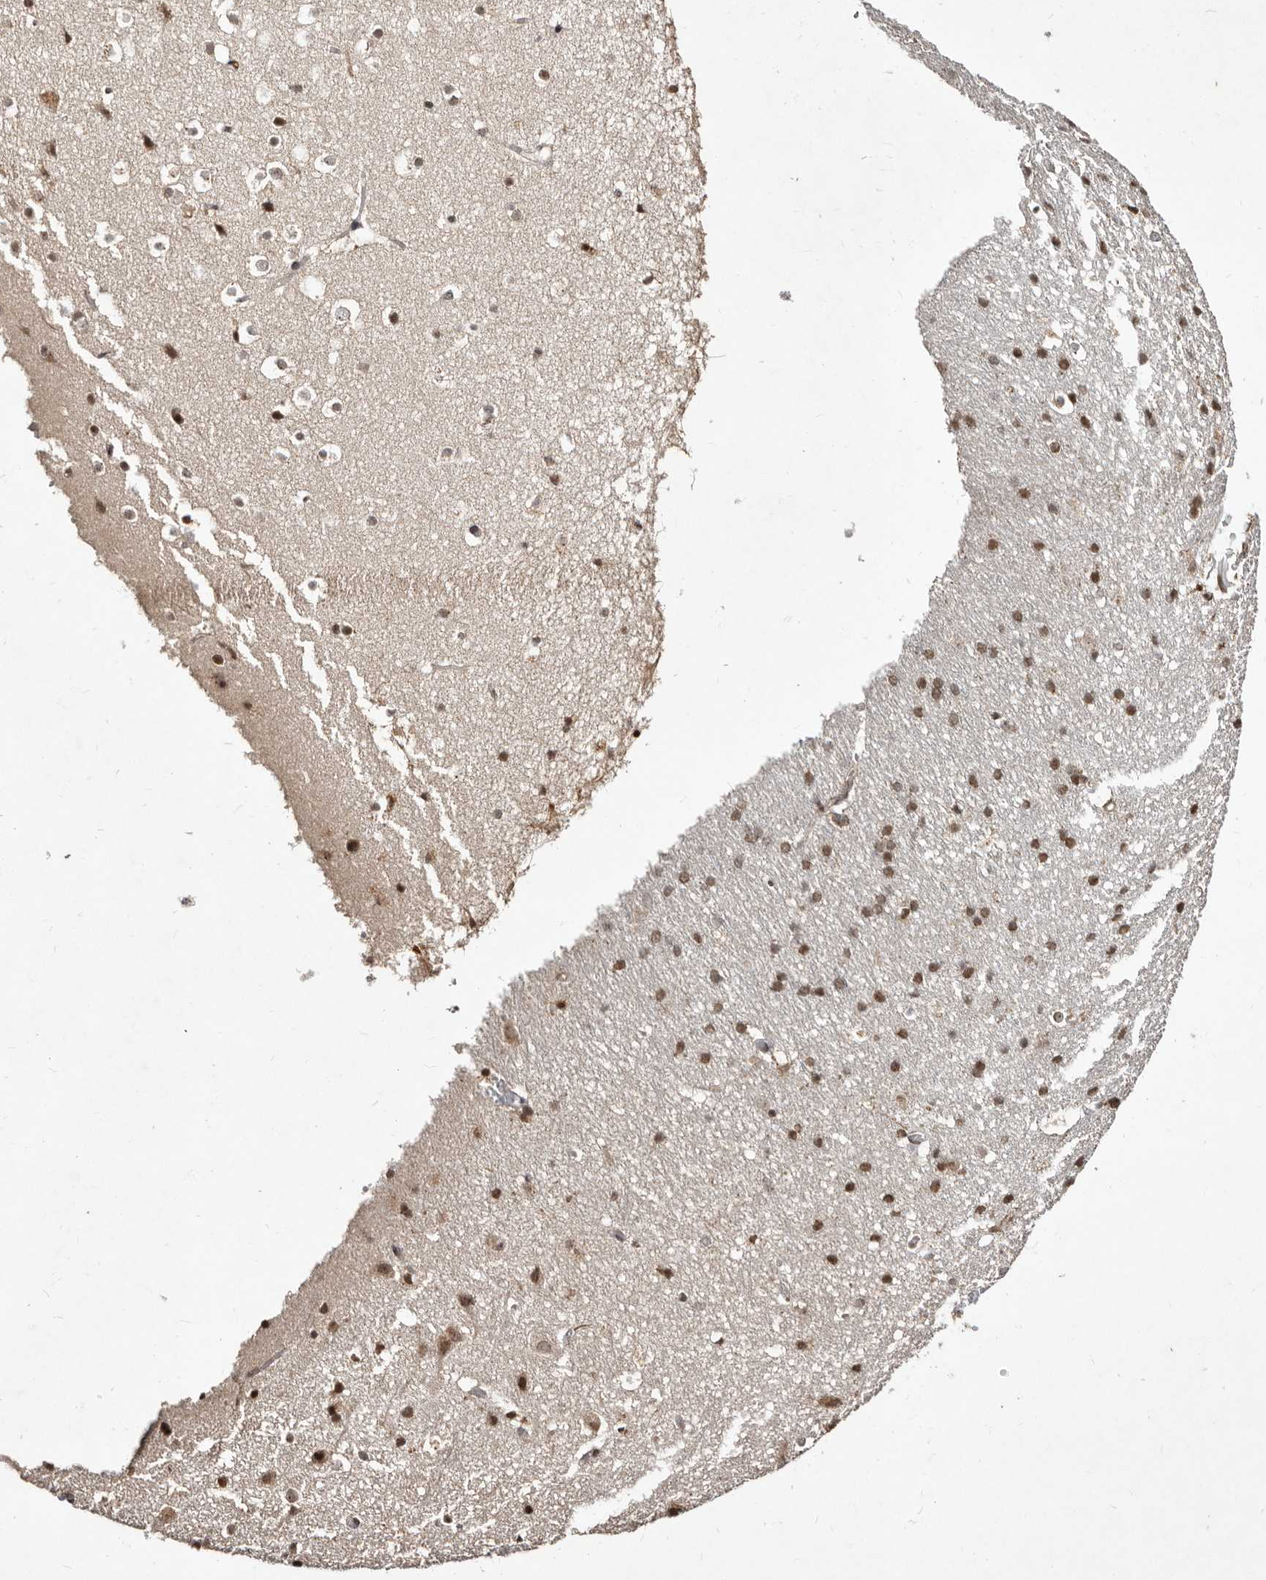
{"staining": {"intensity": "weak", "quantity": ">75%", "location": "nuclear"}, "tissue": "cerebral cortex", "cell_type": "Endothelial cells", "image_type": "normal", "snomed": [{"axis": "morphology", "description": "Normal tissue, NOS"}, {"axis": "topography", "description": "Cerebral cortex"}], "caption": "Weak nuclear expression is identified in approximately >75% of endothelial cells in normal cerebral cortex. The protein of interest is shown in brown color, while the nuclei are stained blue.", "gene": "LCORL", "patient": {"sex": "male", "age": 54}}